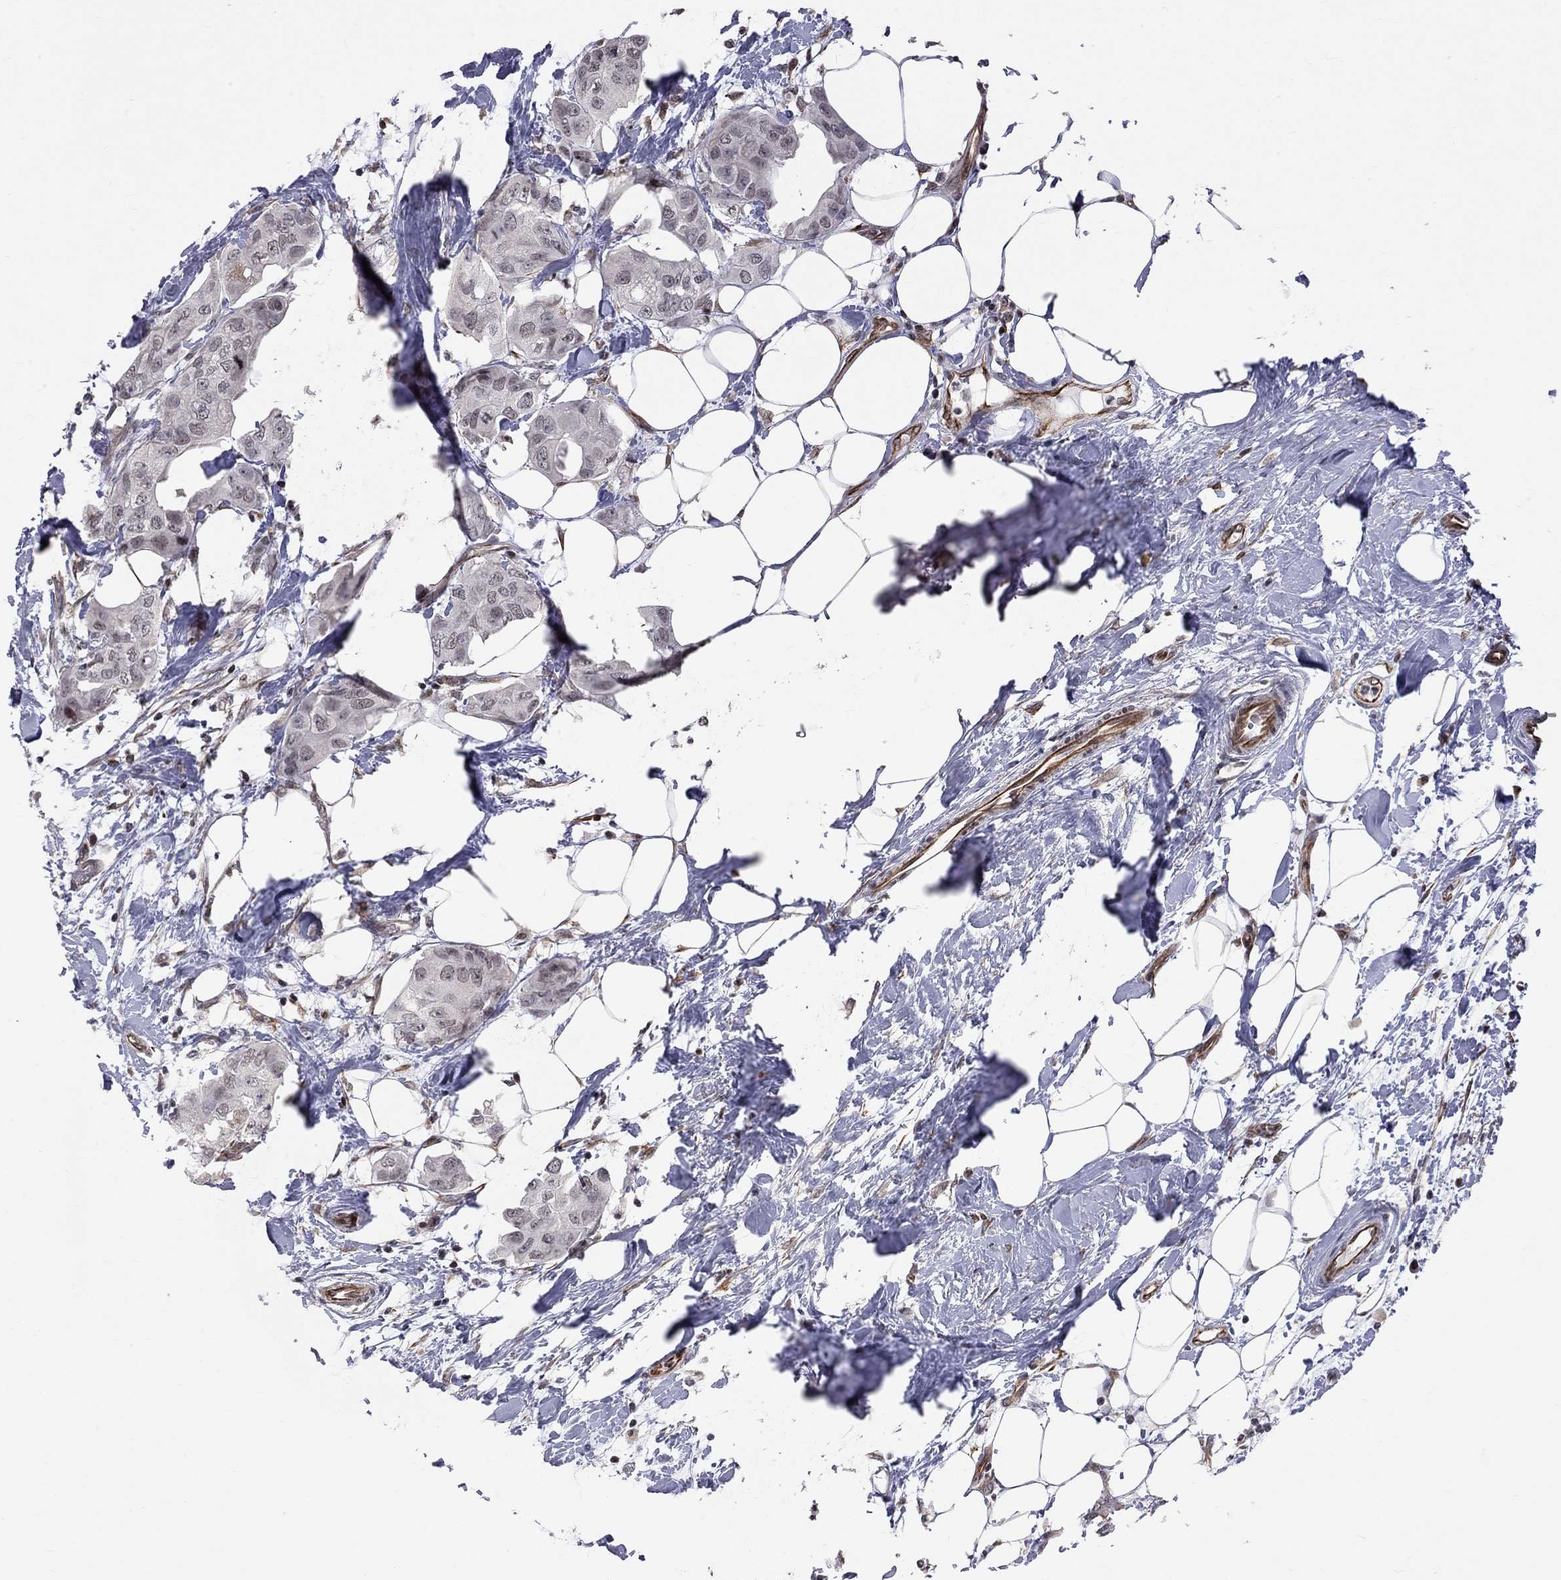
{"staining": {"intensity": "negative", "quantity": "none", "location": "none"}, "tissue": "breast cancer", "cell_type": "Tumor cells", "image_type": "cancer", "snomed": [{"axis": "morphology", "description": "Normal tissue, NOS"}, {"axis": "morphology", "description": "Duct carcinoma"}, {"axis": "topography", "description": "Breast"}], "caption": "An immunohistochemistry micrograph of breast cancer (invasive ductal carcinoma) is shown. There is no staining in tumor cells of breast cancer (invasive ductal carcinoma). (Brightfield microscopy of DAB (3,3'-diaminobenzidine) immunohistochemistry at high magnification).", "gene": "MTNR1B", "patient": {"sex": "female", "age": 40}}